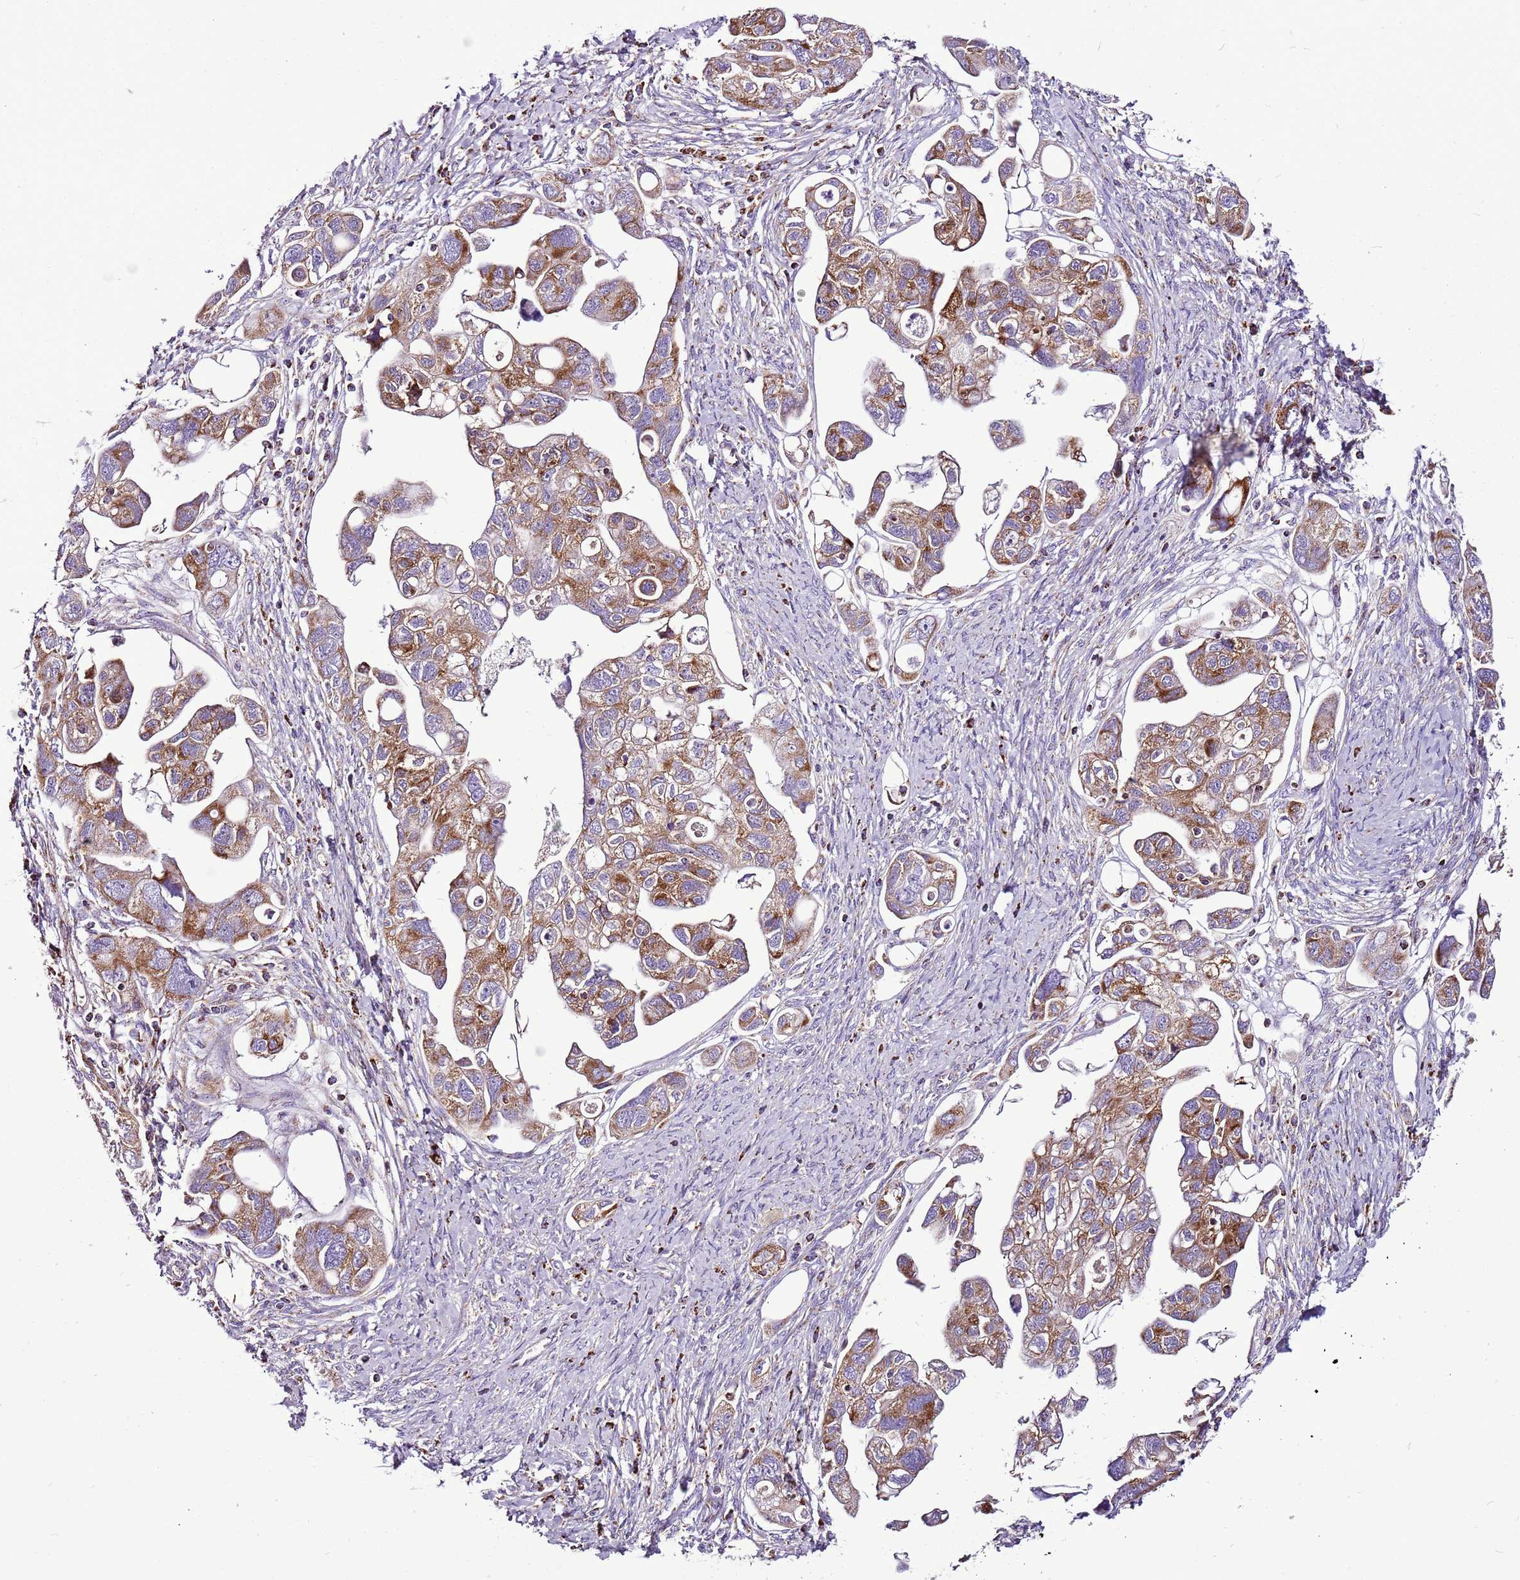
{"staining": {"intensity": "moderate", "quantity": ">75%", "location": "cytoplasmic/membranous"}, "tissue": "ovarian cancer", "cell_type": "Tumor cells", "image_type": "cancer", "snomed": [{"axis": "morphology", "description": "Carcinoma, NOS"}, {"axis": "morphology", "description": "Cystadenocarcinoma, serous, NOS"}, {"axis": "topography", "description": "Ovary"}], "caption": "Protein expression analysis of human ovarian cancer (serous cystadenocarcinoma) reveals moderate cytoplasmic/membranous positivity in about >75% of tumor cells. The staining is performed using DAB brown chromogen to label protein expression. The nuclei are counter-stained blue using hematoxylin.", "gene": "GCDH", "patient": {"sex": "female", "age": 69}}